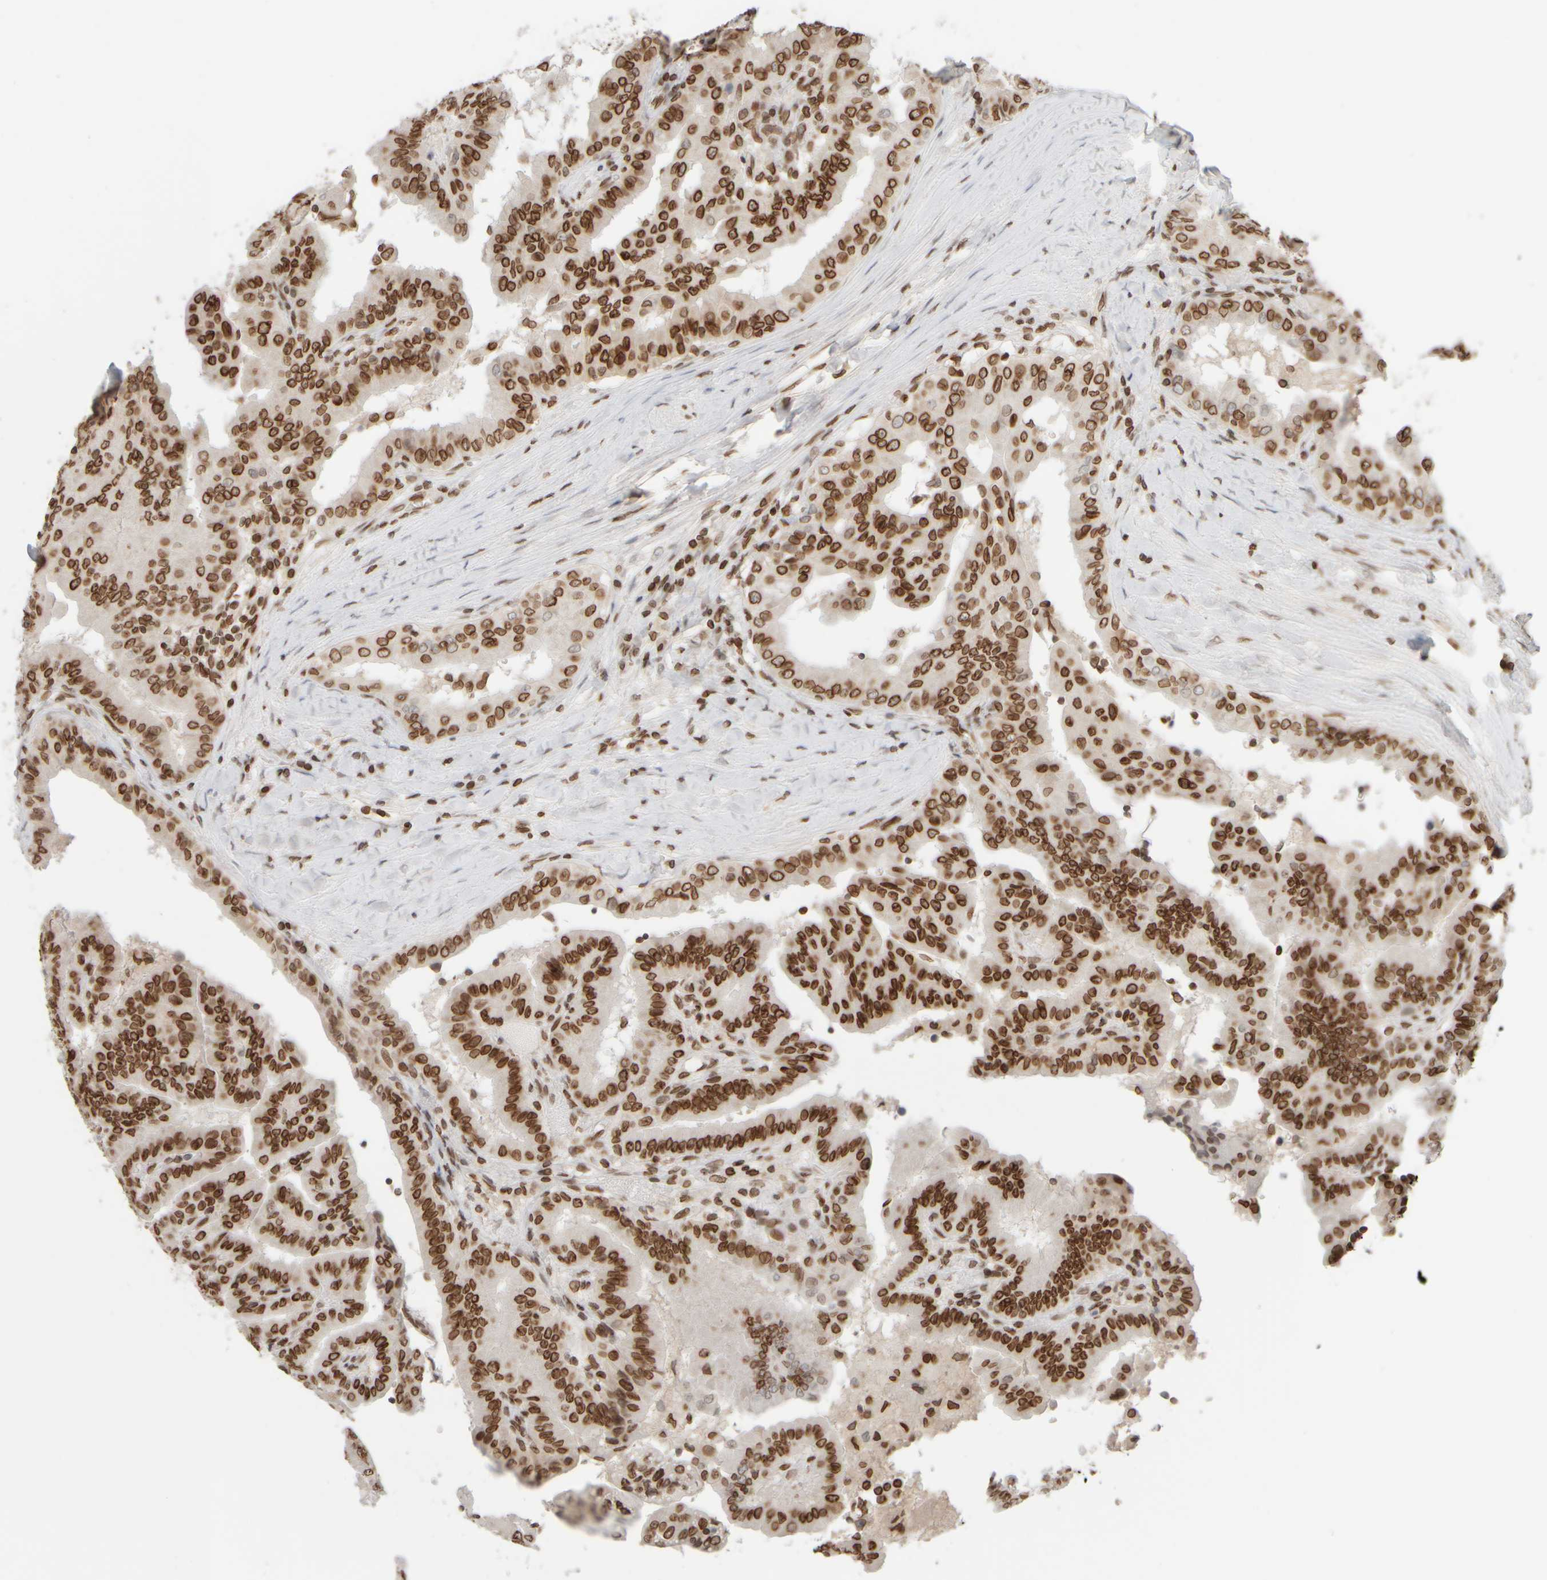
{"staining": {"intensity": "strong", "quantity": ">75%", "location": "cytoplasmic/membranous,nuclear"}, "tissue": "thyroid cancer", "cell_type": "Tumor cells", "image_type": "cancer", "snomed": [{"axis": "morphology", "description": "Papillary adenocarcinoma, NOS"}, {"axis": "topography", "description": "Thyroid gland"}], "caption": "A brown stain labels strong cytoplasmic/membranous and nuclear positivity of a protein in thyroid cancer (papillary adenocarcinoma) tumor cells. The protein is stained brown, and the nuclei are stained in blue (DAB IHC with brightfield microscopy, high magnification).", "gene": "ZC3HC1", "patient": {"sex": "male", "age": 33}}